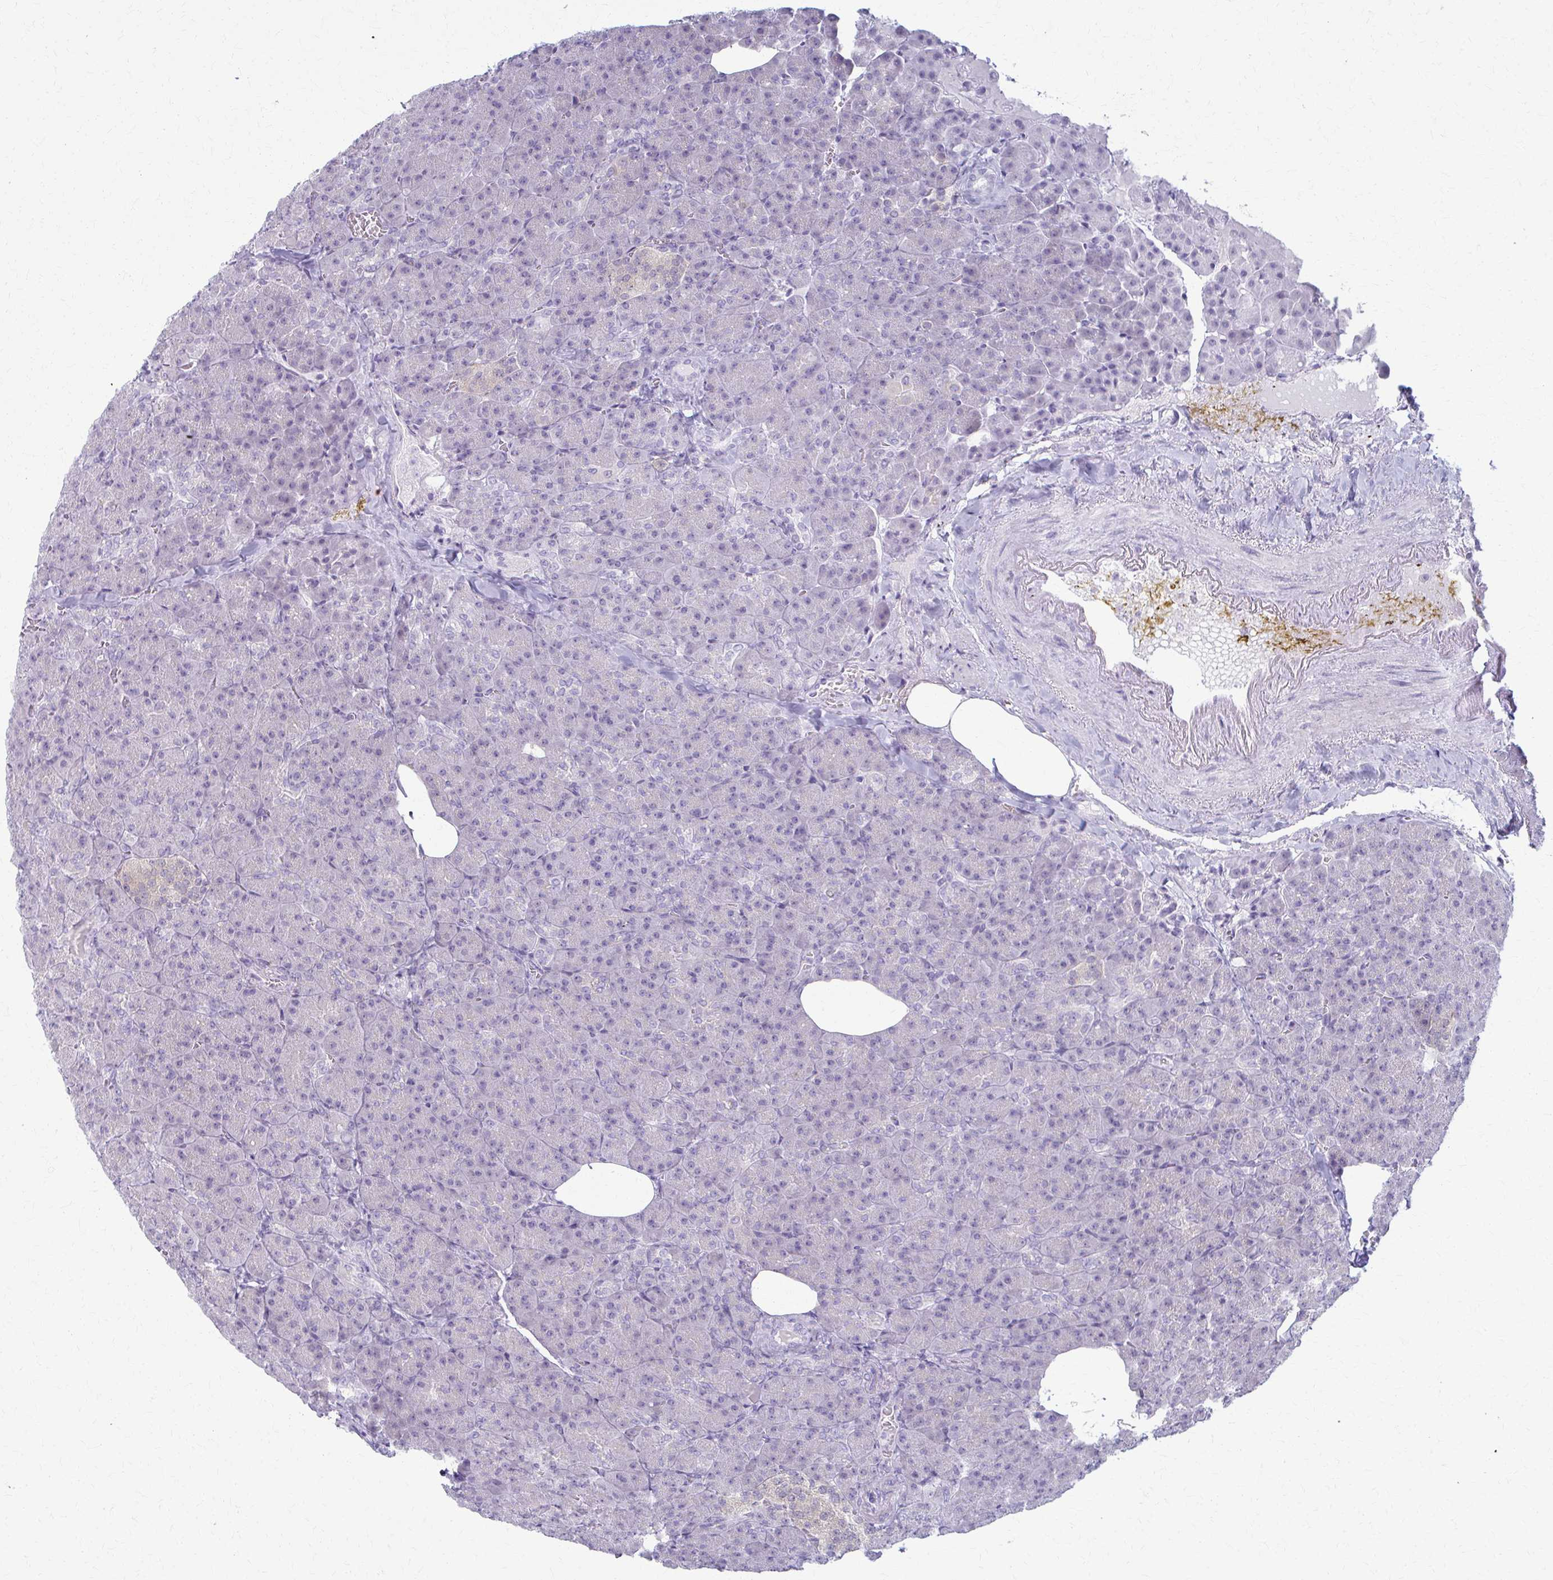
{"staining": {"intensity": "negative", "quantity": "none", "location": "none"}, "tissue": "pancreas", "cell_type": "Exocrine glandular cells", "image_type": "normal", "snomed": [{"axis": "morphology", "description": "Normal tissue, NOS"}, {"axis": "topography", "description": "Pancreas"}], "caption": "Immunohistochemistry (IHC) of normal human pancreas reveals no positivity in exocrine glandular cells.", "gene": "LDLRAP1", "patient": {"sex": "female", "age": 74}}